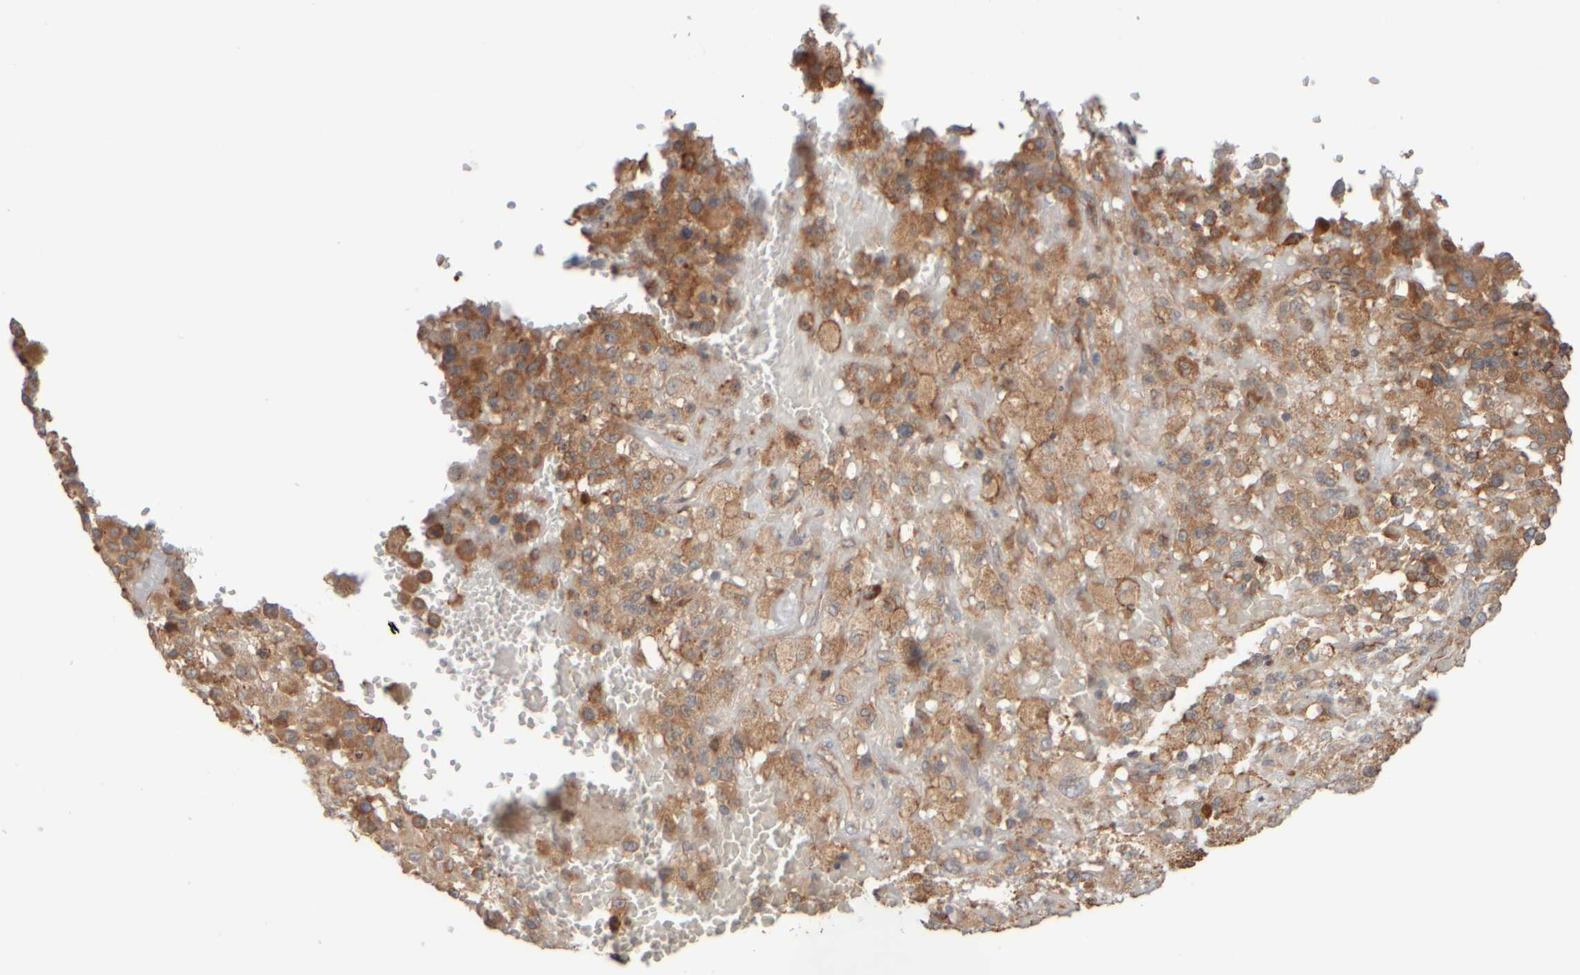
{"staining": {"intensity": "moderate", "quantity": ">75%", "location": "cytoplasmic/membranous"}, "tissue": "melanoma", "cell_type": "Tumor cells", "image_type": "cancer", "snomed": [{"axis": "morphology", "description": "Malignant melanoma, Metastatic site"}, {"axis": "topography", "description": "Skin"}], "caption": "Protein expression analysis of human malignant melanoma (metastatic site) reveals moderate cytoplasmic/membranous staining in approximately >75% of tumor cells.", "gene": "EIF2B3", "patient": {"sex": "female", "age": 74}}